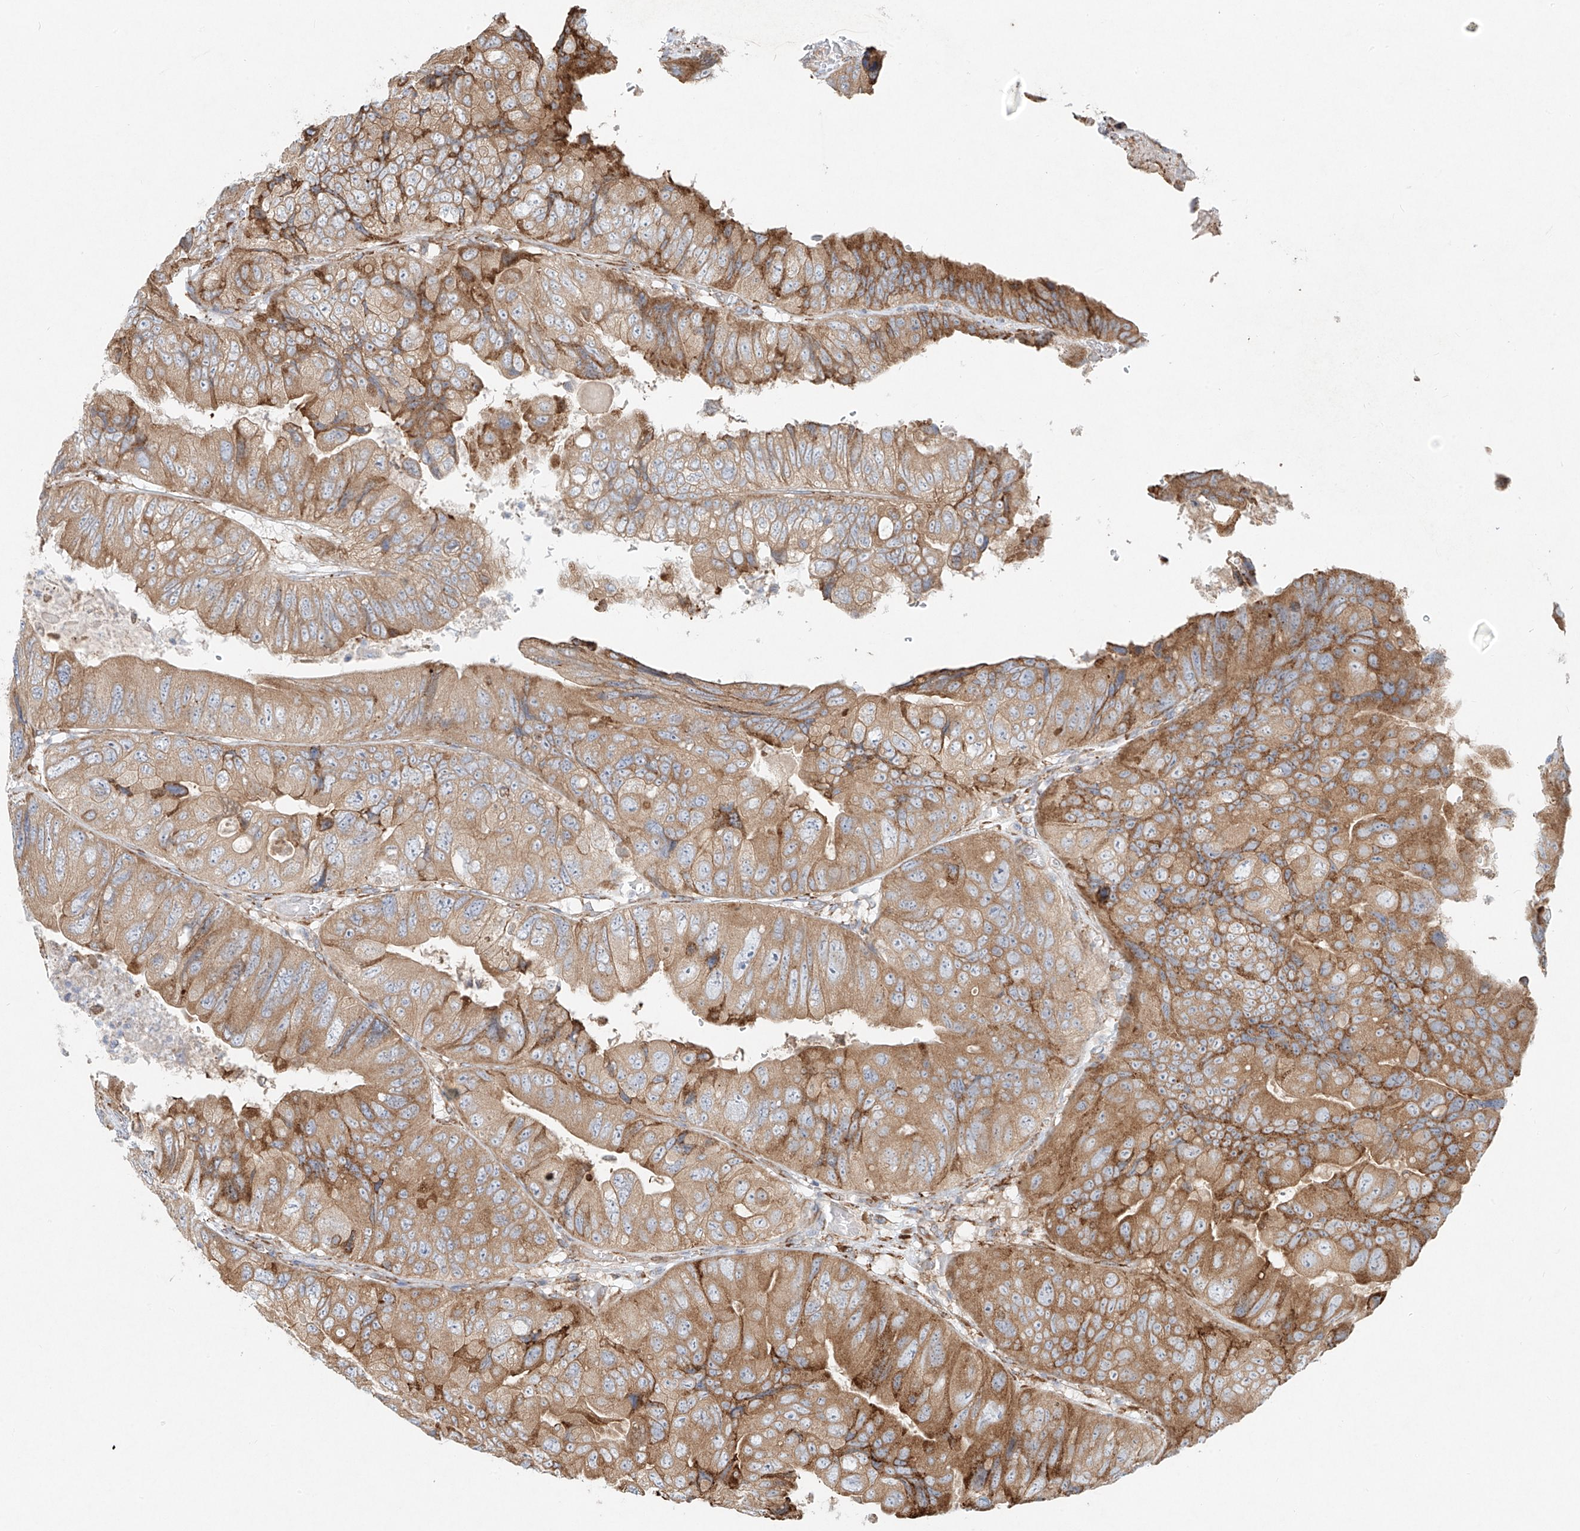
{"staining": {"intensity": "moderate", "quantity": ">75%", "location": "cytoplasmic/membranous"}, "tissue": "colorectal cancer", "cell_type": "Tumor cells", "image_type": "cancer", "snomed": [{"axis": "morphology", "description": "Adenocarcinoma, NOS"}, {"axis": "topography", "description": "Rectum"}], "caption": "A histopathology image of adenocarcinoma (colorectal) stained for a protein demonstrates moderate cytoplasmic/membranous brown staining in tumor cells.", "gene": "EIPR1", "patient": {"sex": "male", "age": 63}}